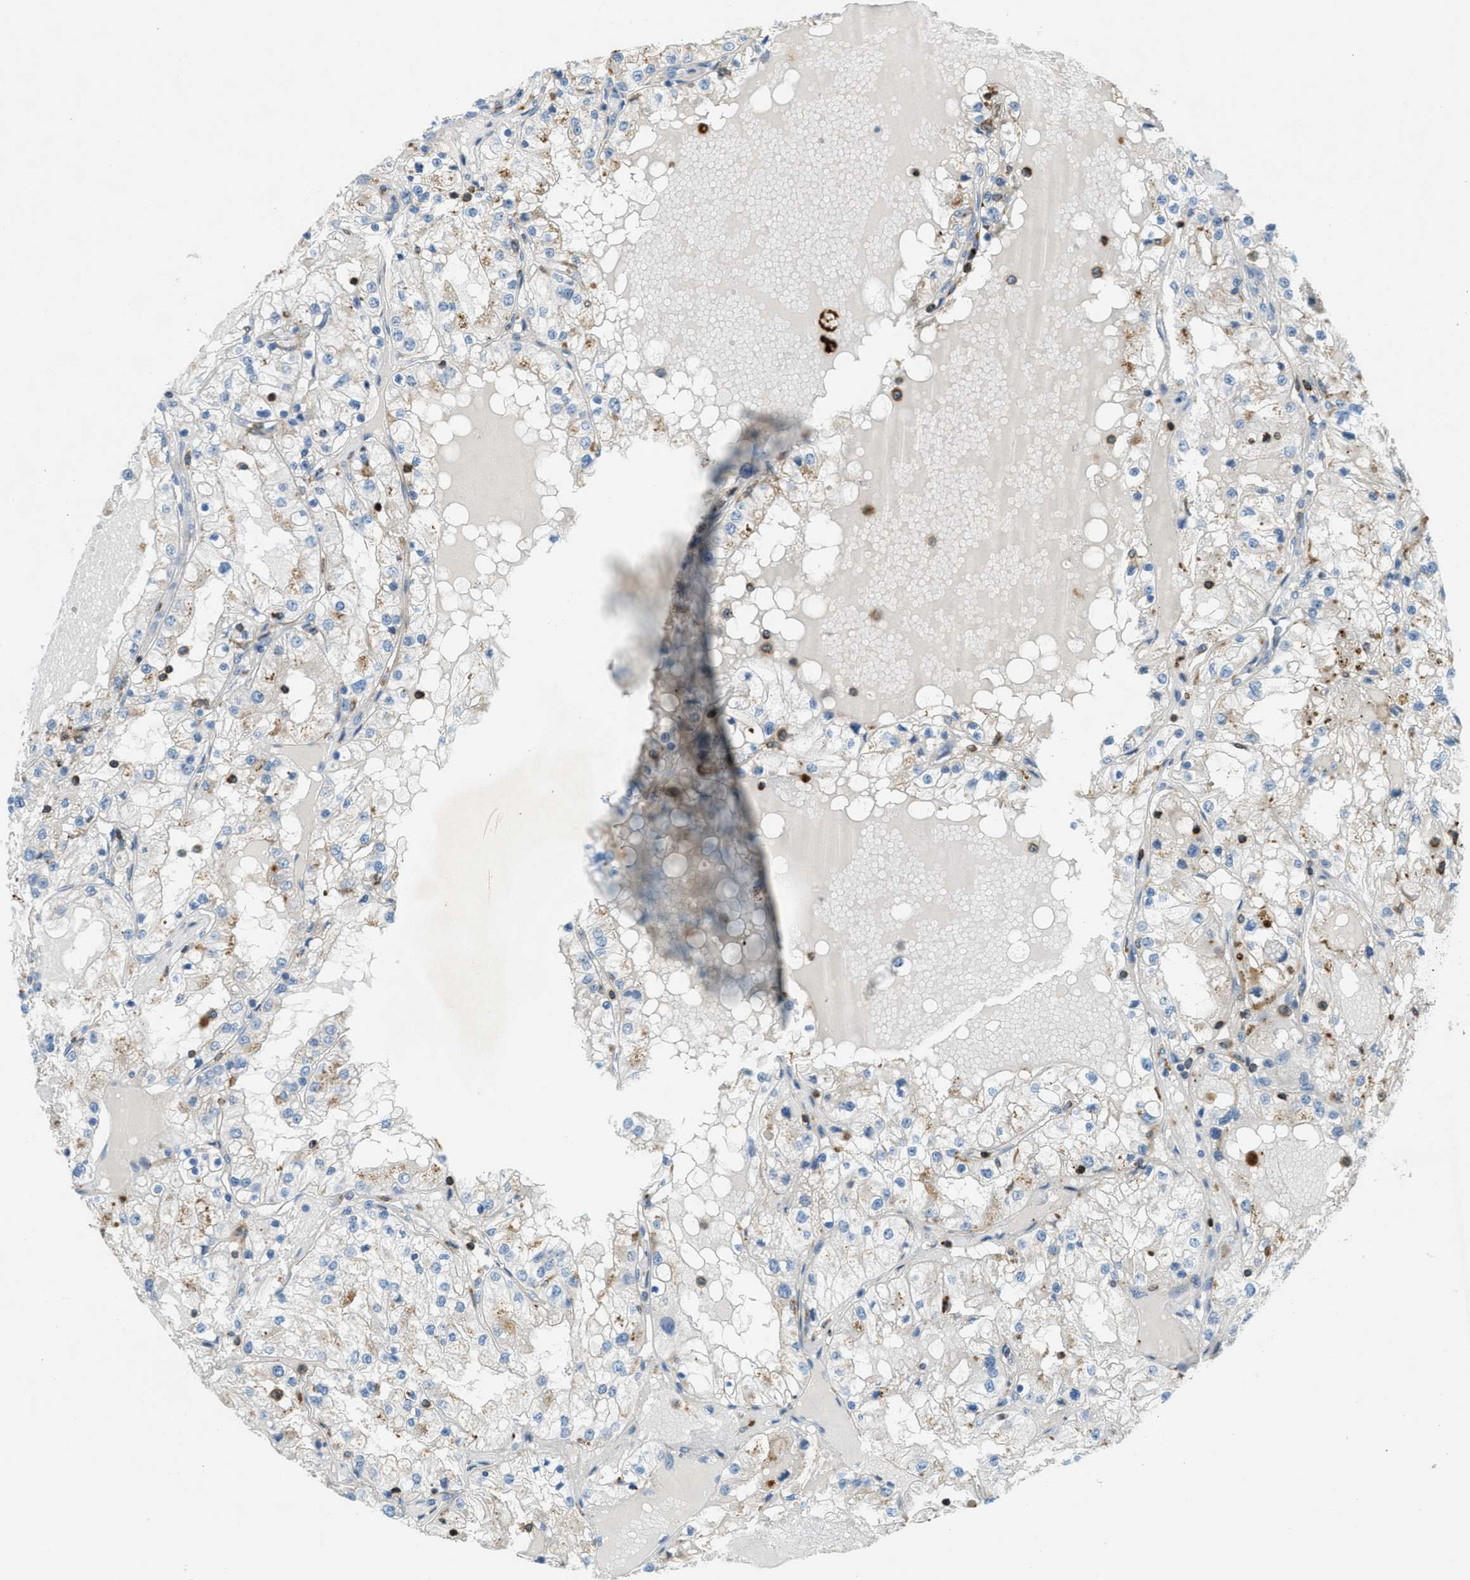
{"staining": {"intensity": "weak", "quantity": "<25%", "location": "cytoplasmic/membranous"}, "tissue": "renal cancer", "cell_type": "Tumor cells", "image_type": "cancer", "snomed": [{"axis": "morphology", "description": "Adenocarcinoma, NOS"}, {"axis": "topography", "description": "Kidney"}], "caption": "An image of renal cancer stained for a protein demonstrates no brown staining in tumor cells. Nuclei are stained in blue.", "gene": "PLBD2", "patient": {"sex": "male", "age": 68}}